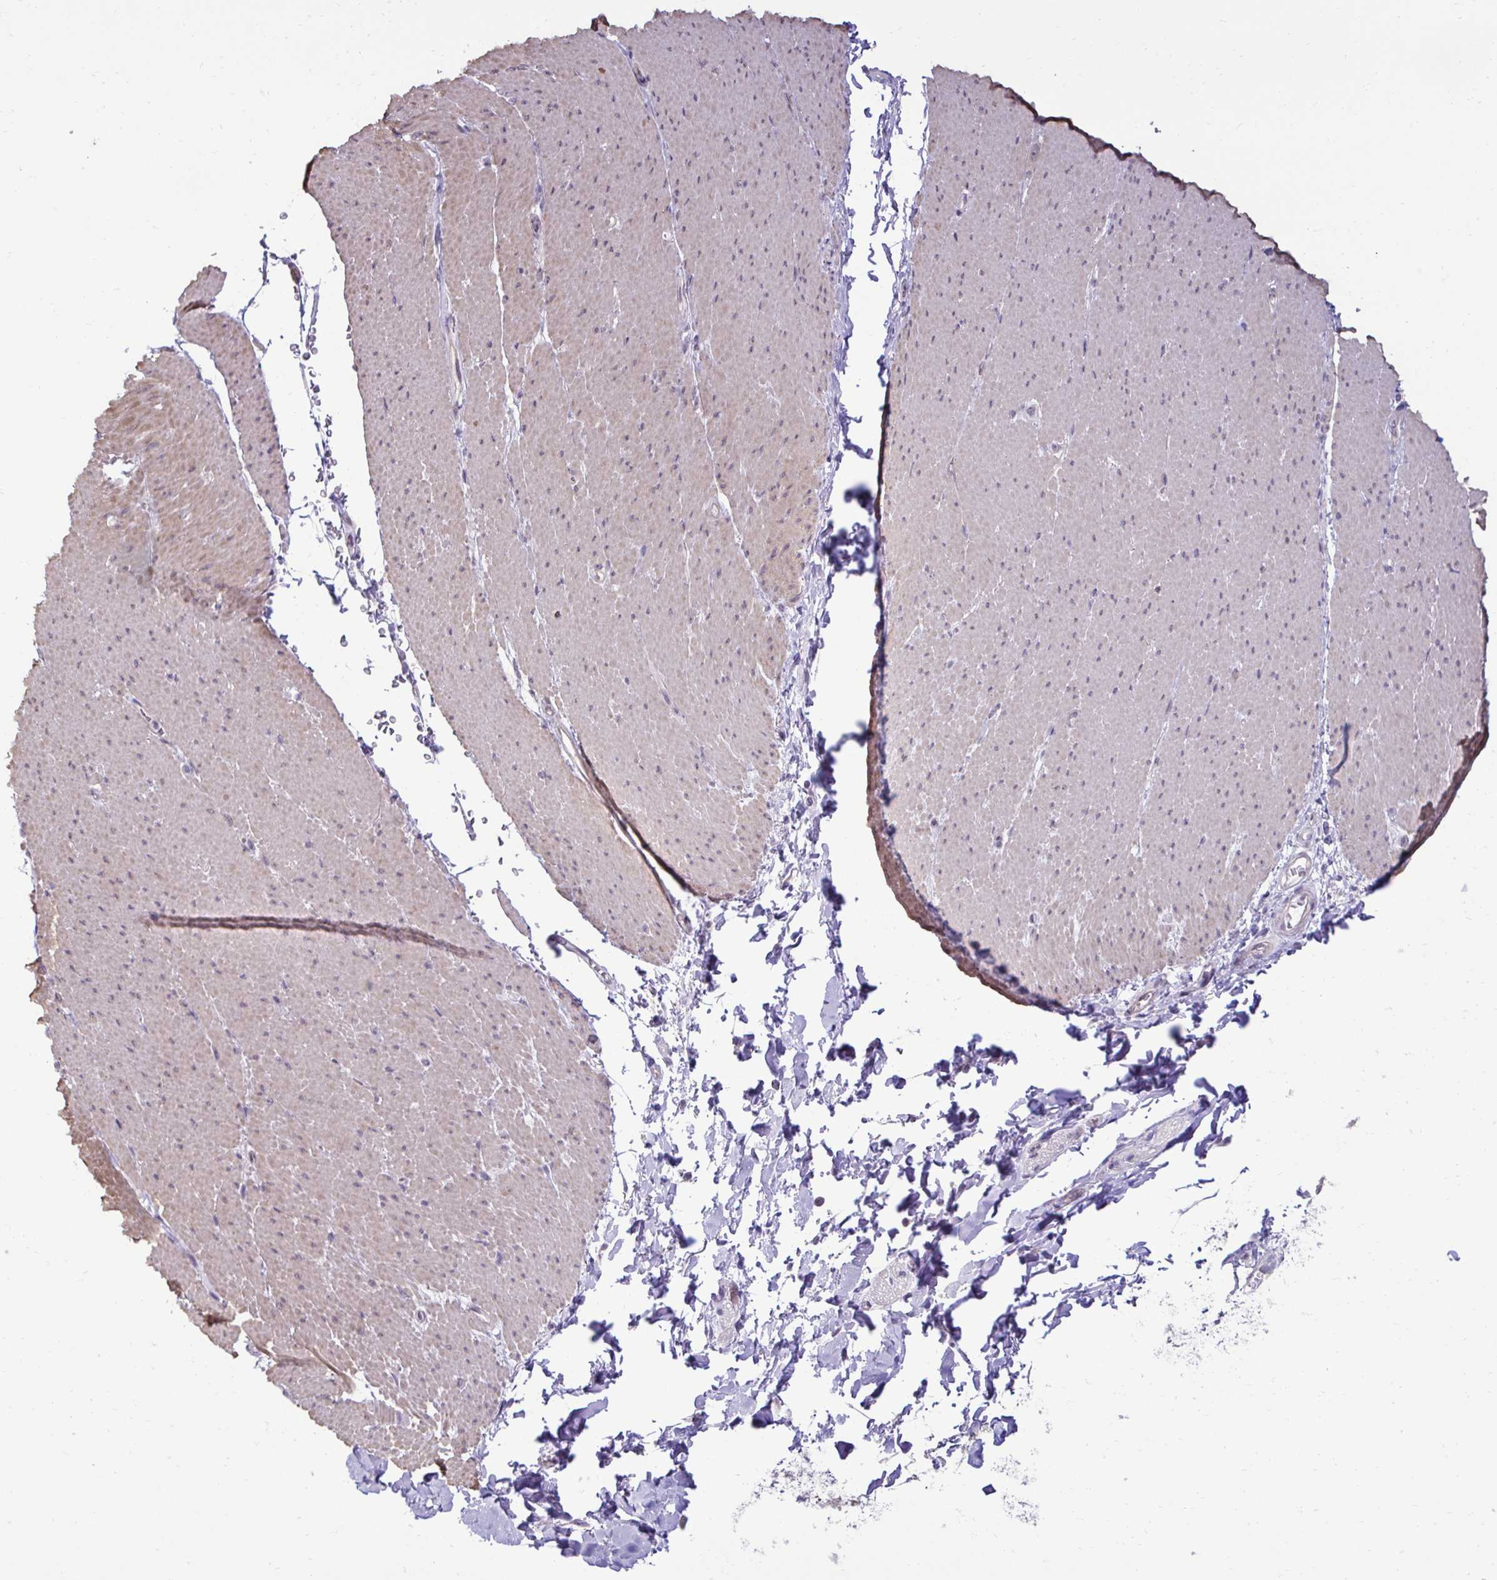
{"staining": {"intensity": "moderate", "quantity": "25%-75%", "location": "cytoplasmic/membranous"}, "tissue": "smooth muscle", "cell_type": "Smooth muscle cells", "image_type": "normal", "snomed": [{"axis": "morphology", "description": "Normal tissue, NOS"}, {"axis": "topography", "description": "Smooth muscle"}, {"axis": "topography", "description": "Rectum"}], "caption": "A medium amount of moderate cytoplasmic/membranous positivity is present in about 25%-75% of smooth muscle cells in normal smooth muscle.", "gene": "SLC30A3", "patient": {"sex": "male", "age": 53}}